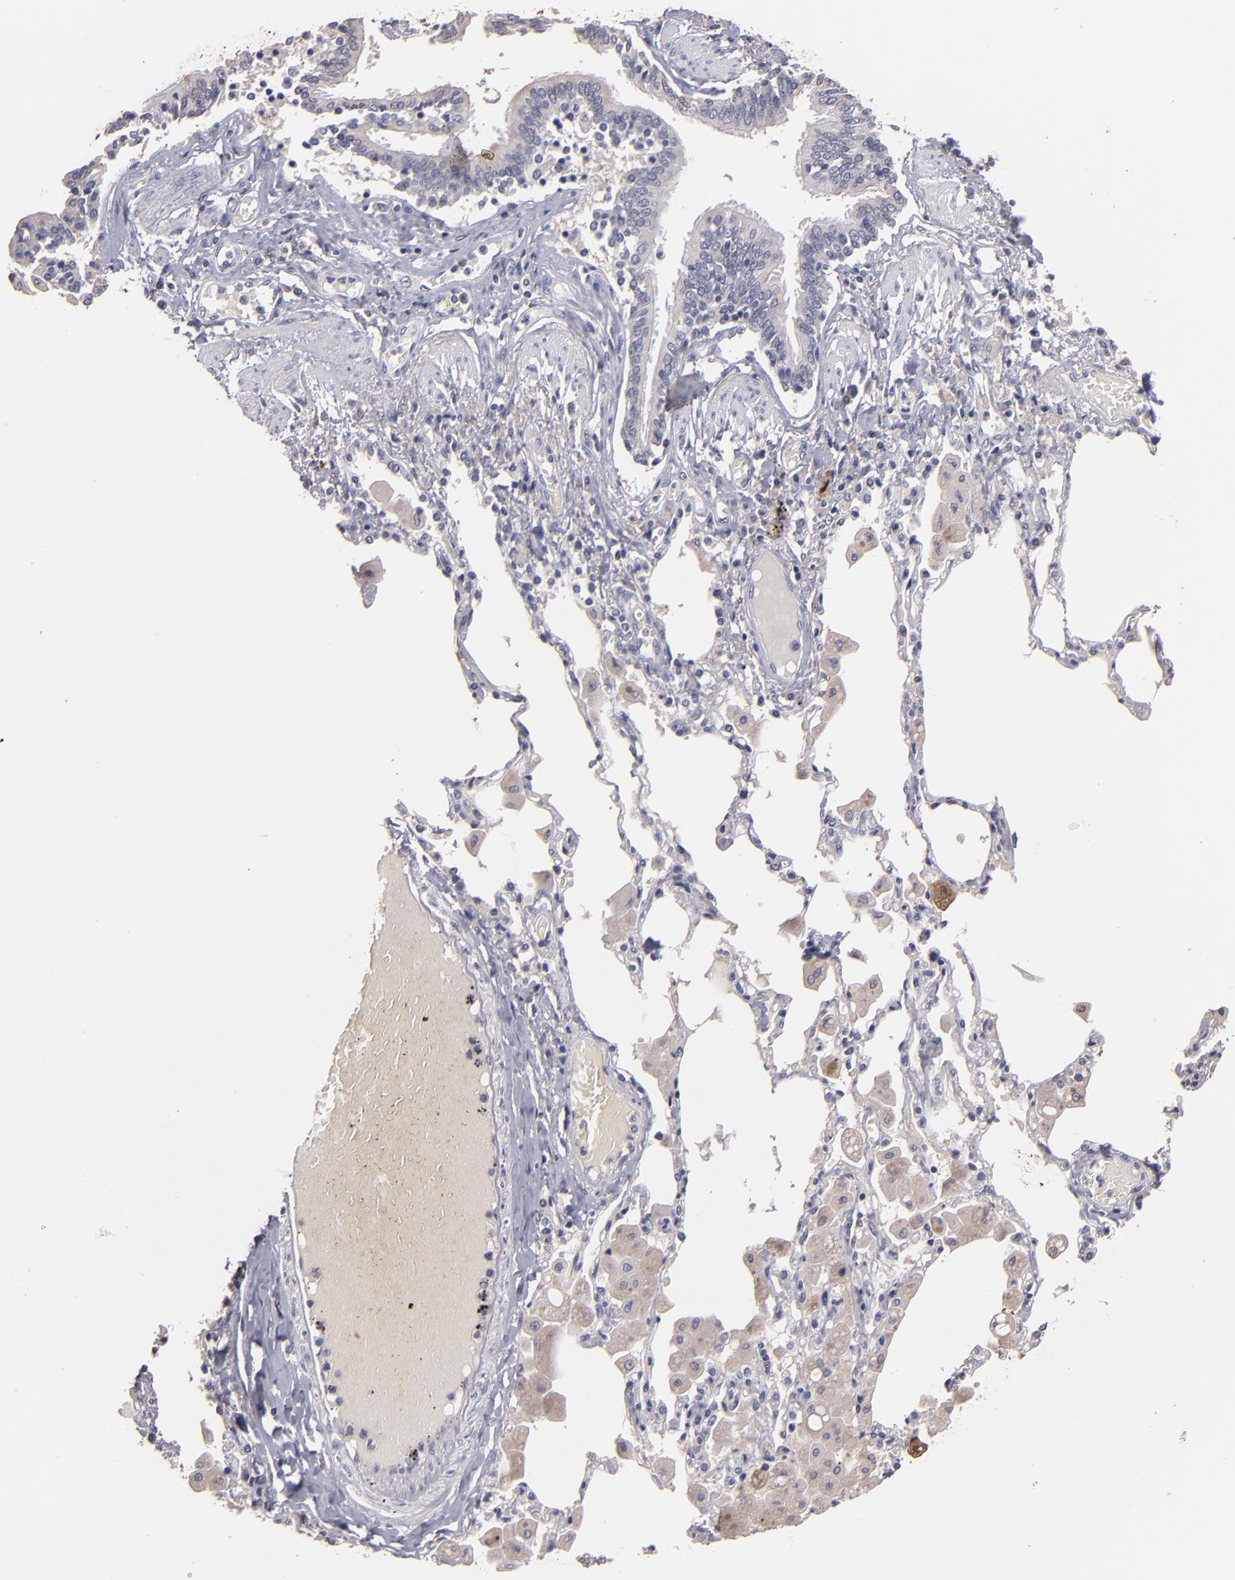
{"staining": {"intensity": "negative", "quantity": "none", "location": "none"}, "tissue": "bronchus", "cell_type": "Respiratory epithelial cells", "image_type": "normal", "snomed": [{"axis": "morphology", "description": "Normal tissue, NOS"}, {"axis": "morphology", "description": "Squamous cell carcinoma, NOS"}, {"axis": "topography", "description": "Bronchus"}, {"axis": "topography", "description": "Lung"}], "caption": "IHC micrograph of normal bronchus: human bronchus stained with DAB (3,3'-diaminobenzidine) shows no significant protein expression in respiratory epithelial cells. The staining is performed using DAB brown chromogen with nuclei counter-stained in using hematoxylin.", "gene": "S100A1", "patient": {"sex": "female", "age": 47}}